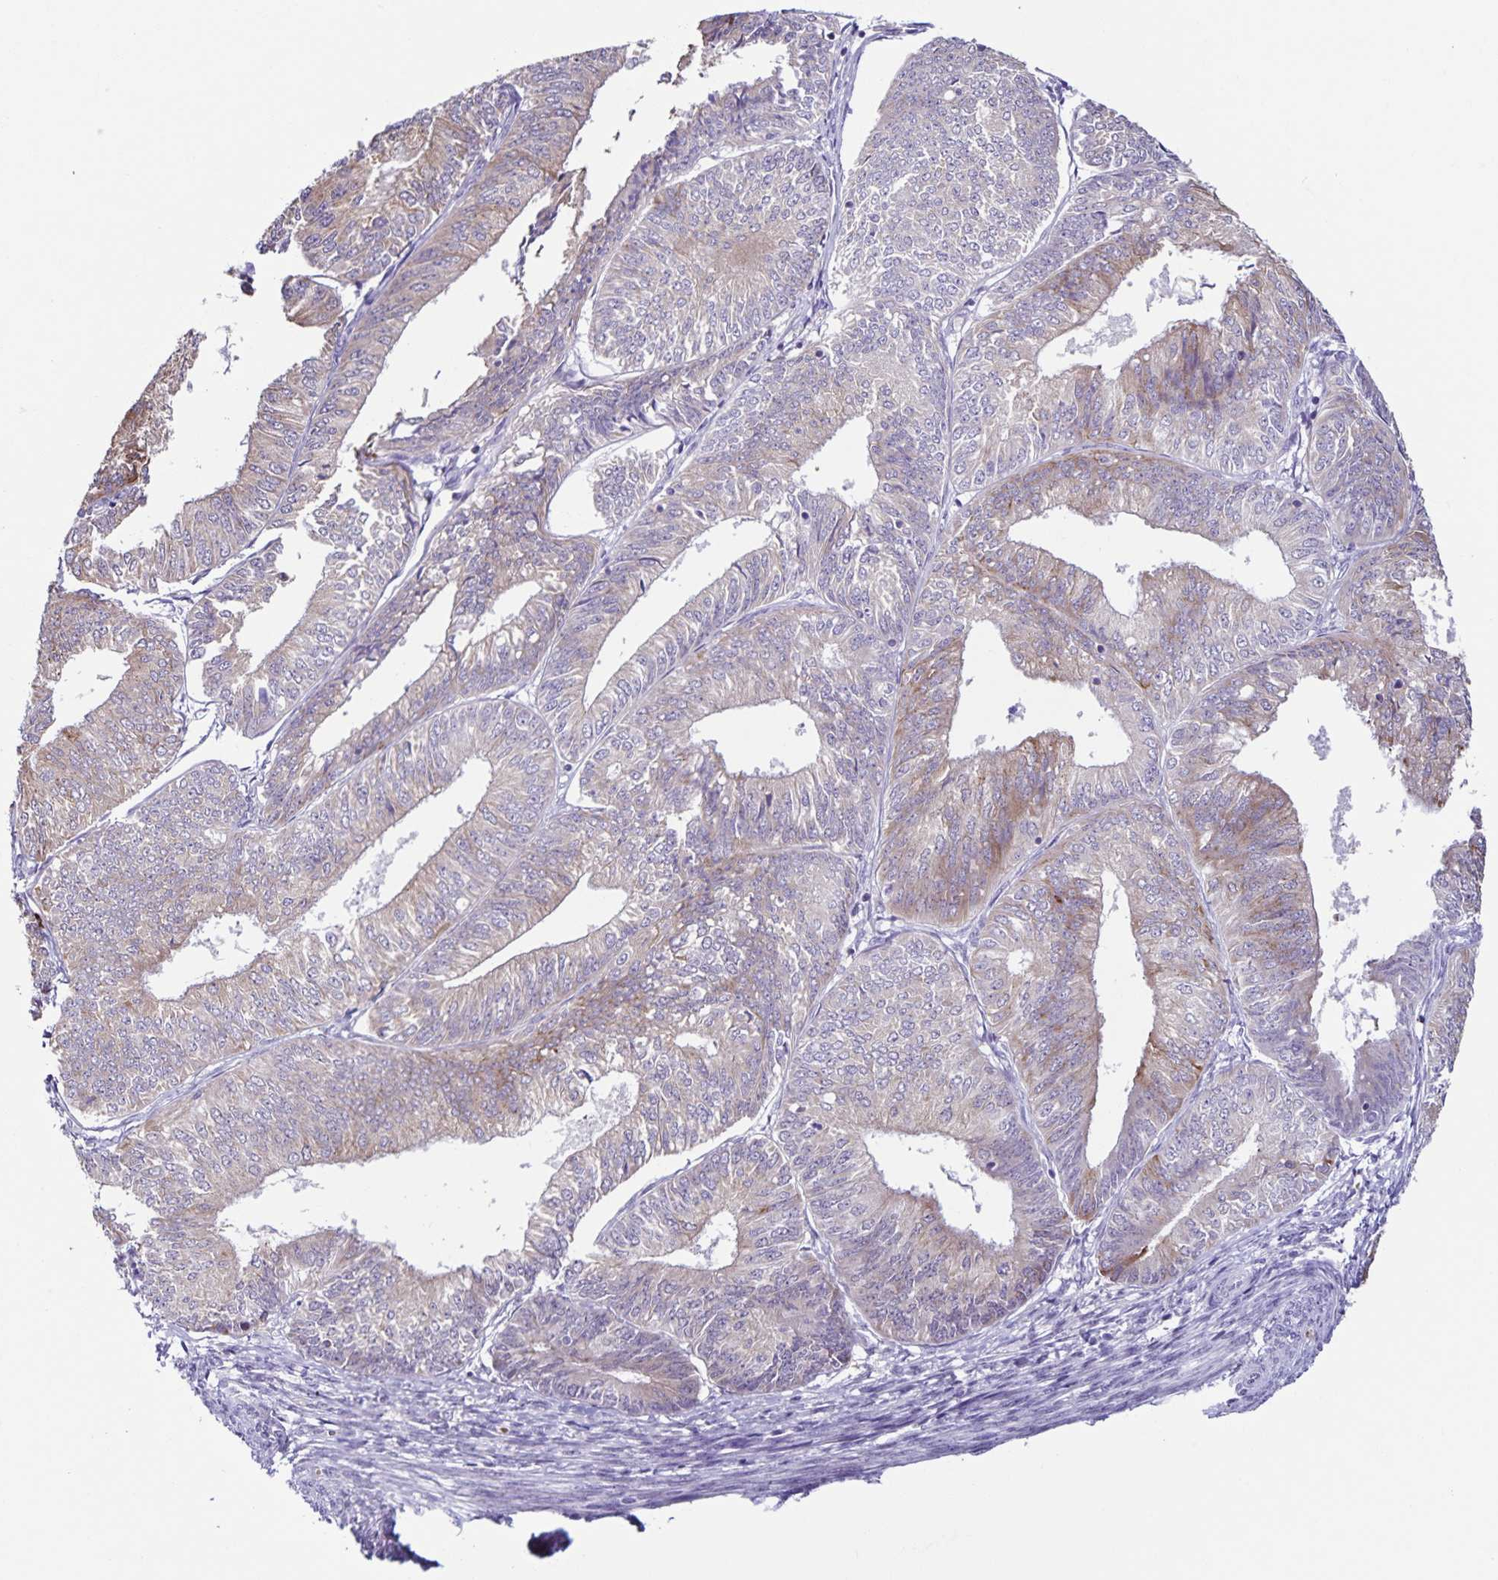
{"staining": {"intensity": "weak", "quantity": "<25%", "location": "cytoplasmic/membranous"}, "tissue": "endometrial cancer", "cell_type": "Tumor cells", "image_type": "cancer", "snomed": [{"axis": "morphology", "description": "Adenocarcinoma, NOS"}, {"axis": "topography", "description": "Endometrium"}], "caption": "A micrograph of endometrial cancer (adenocarcinoma) stained for a protein exhibits no brown staining in tumor cells.", "gene": "STPG4", "patient": {"sex": "female", "age": 58}}